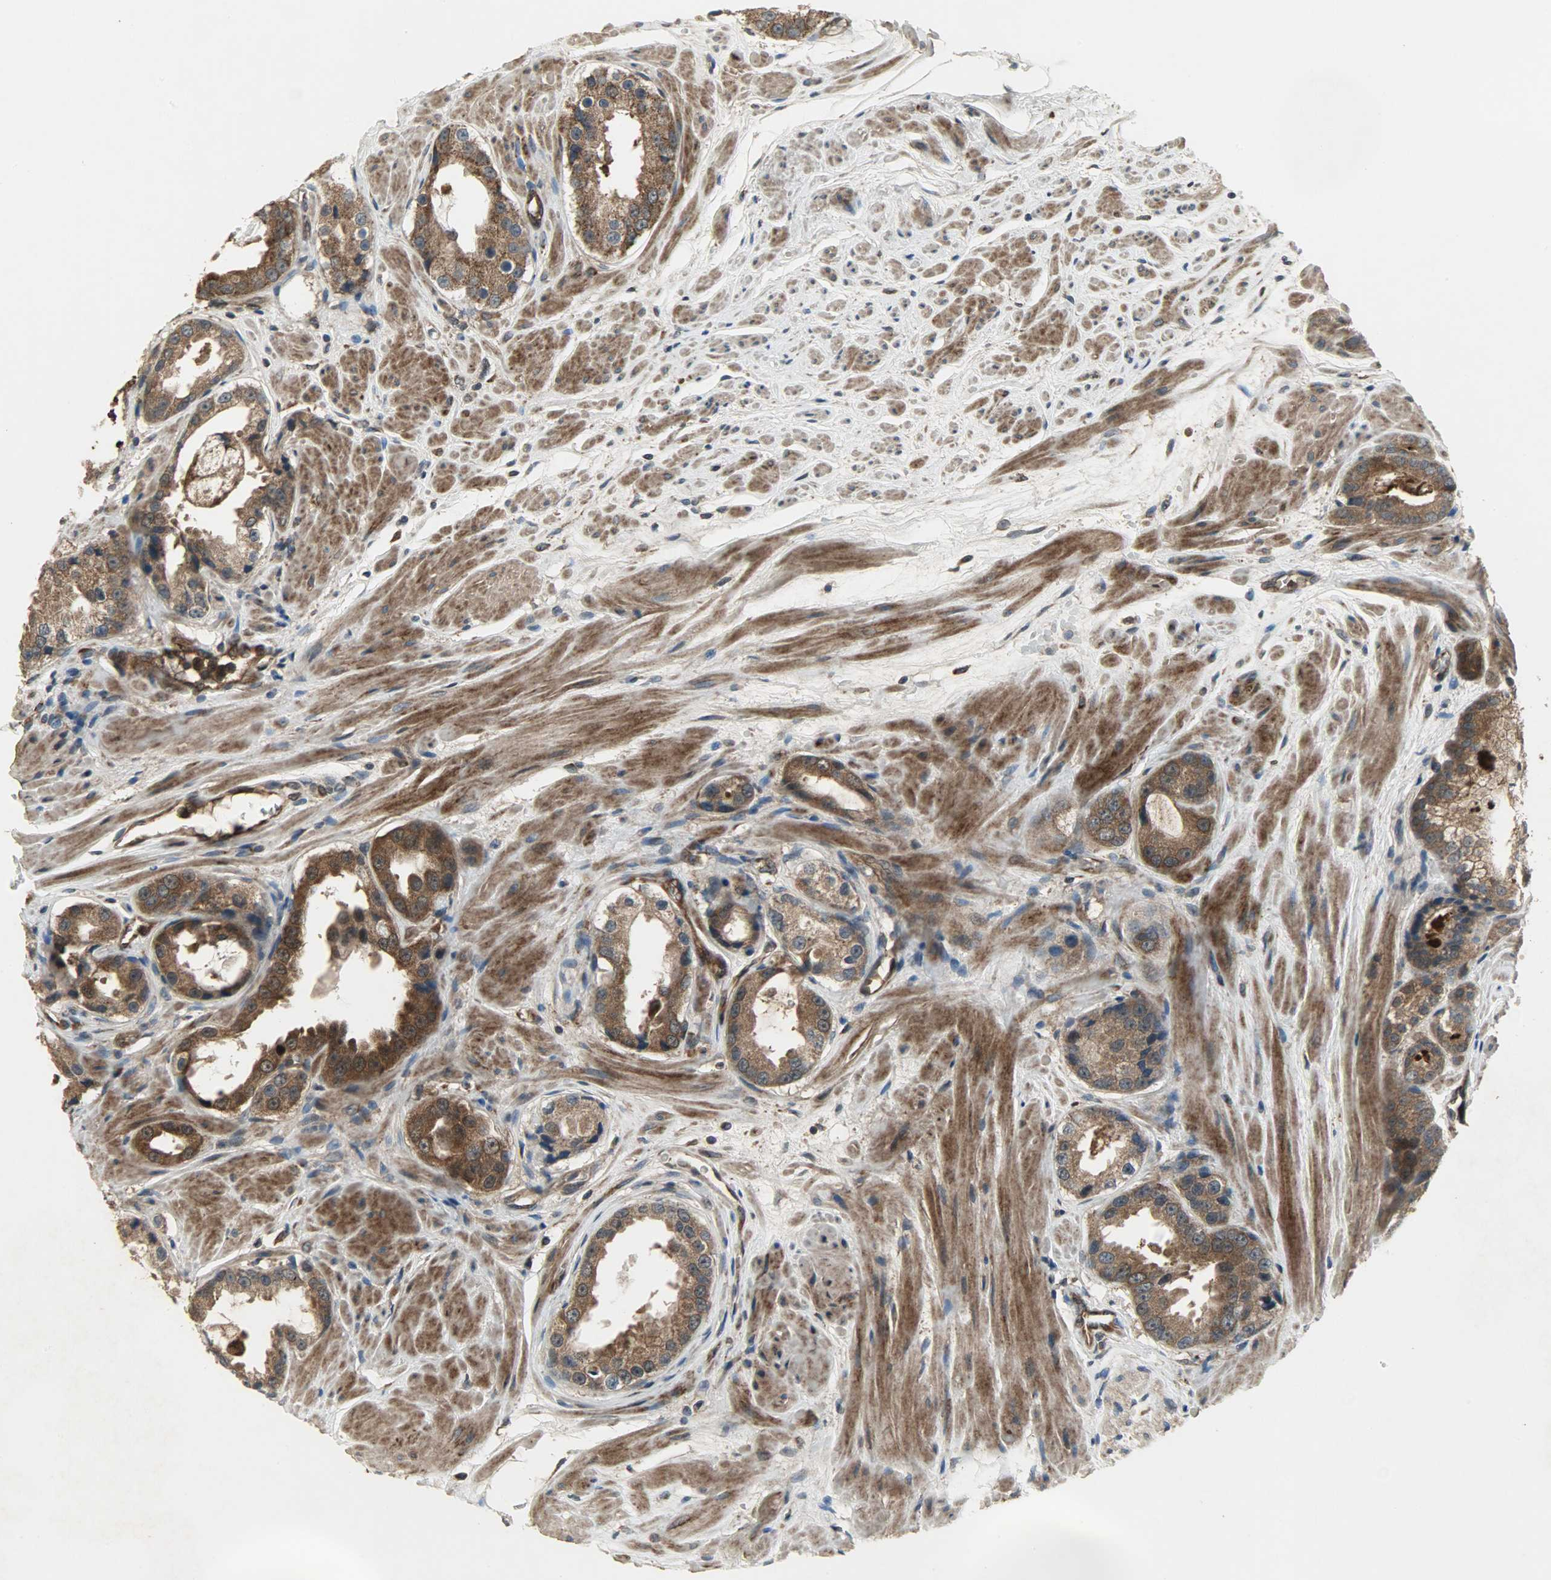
{"staining": {"intensity": "strong", "quantity": ">75%", "location": "cytoplasmic/membranous"}, "tissue": "prostate cancer", "cell_type": "Tumor cells", "image_type": "cancer", "snomed": [{"axis": "morphology", "description": "Adenocarcinoma, Medium grade"}, {"axis": "topography", "description": "Prostate"}], "caption": "Immunohistochemistry (IHC) of human adenocarcinoma (medium-grade) (prostate) exhibits high levels of strong cytoplasmic/membranous positivity in about >75% of tumor cells.", "gene": "AMT", "patient": {"sex": "male", "age": 60}}